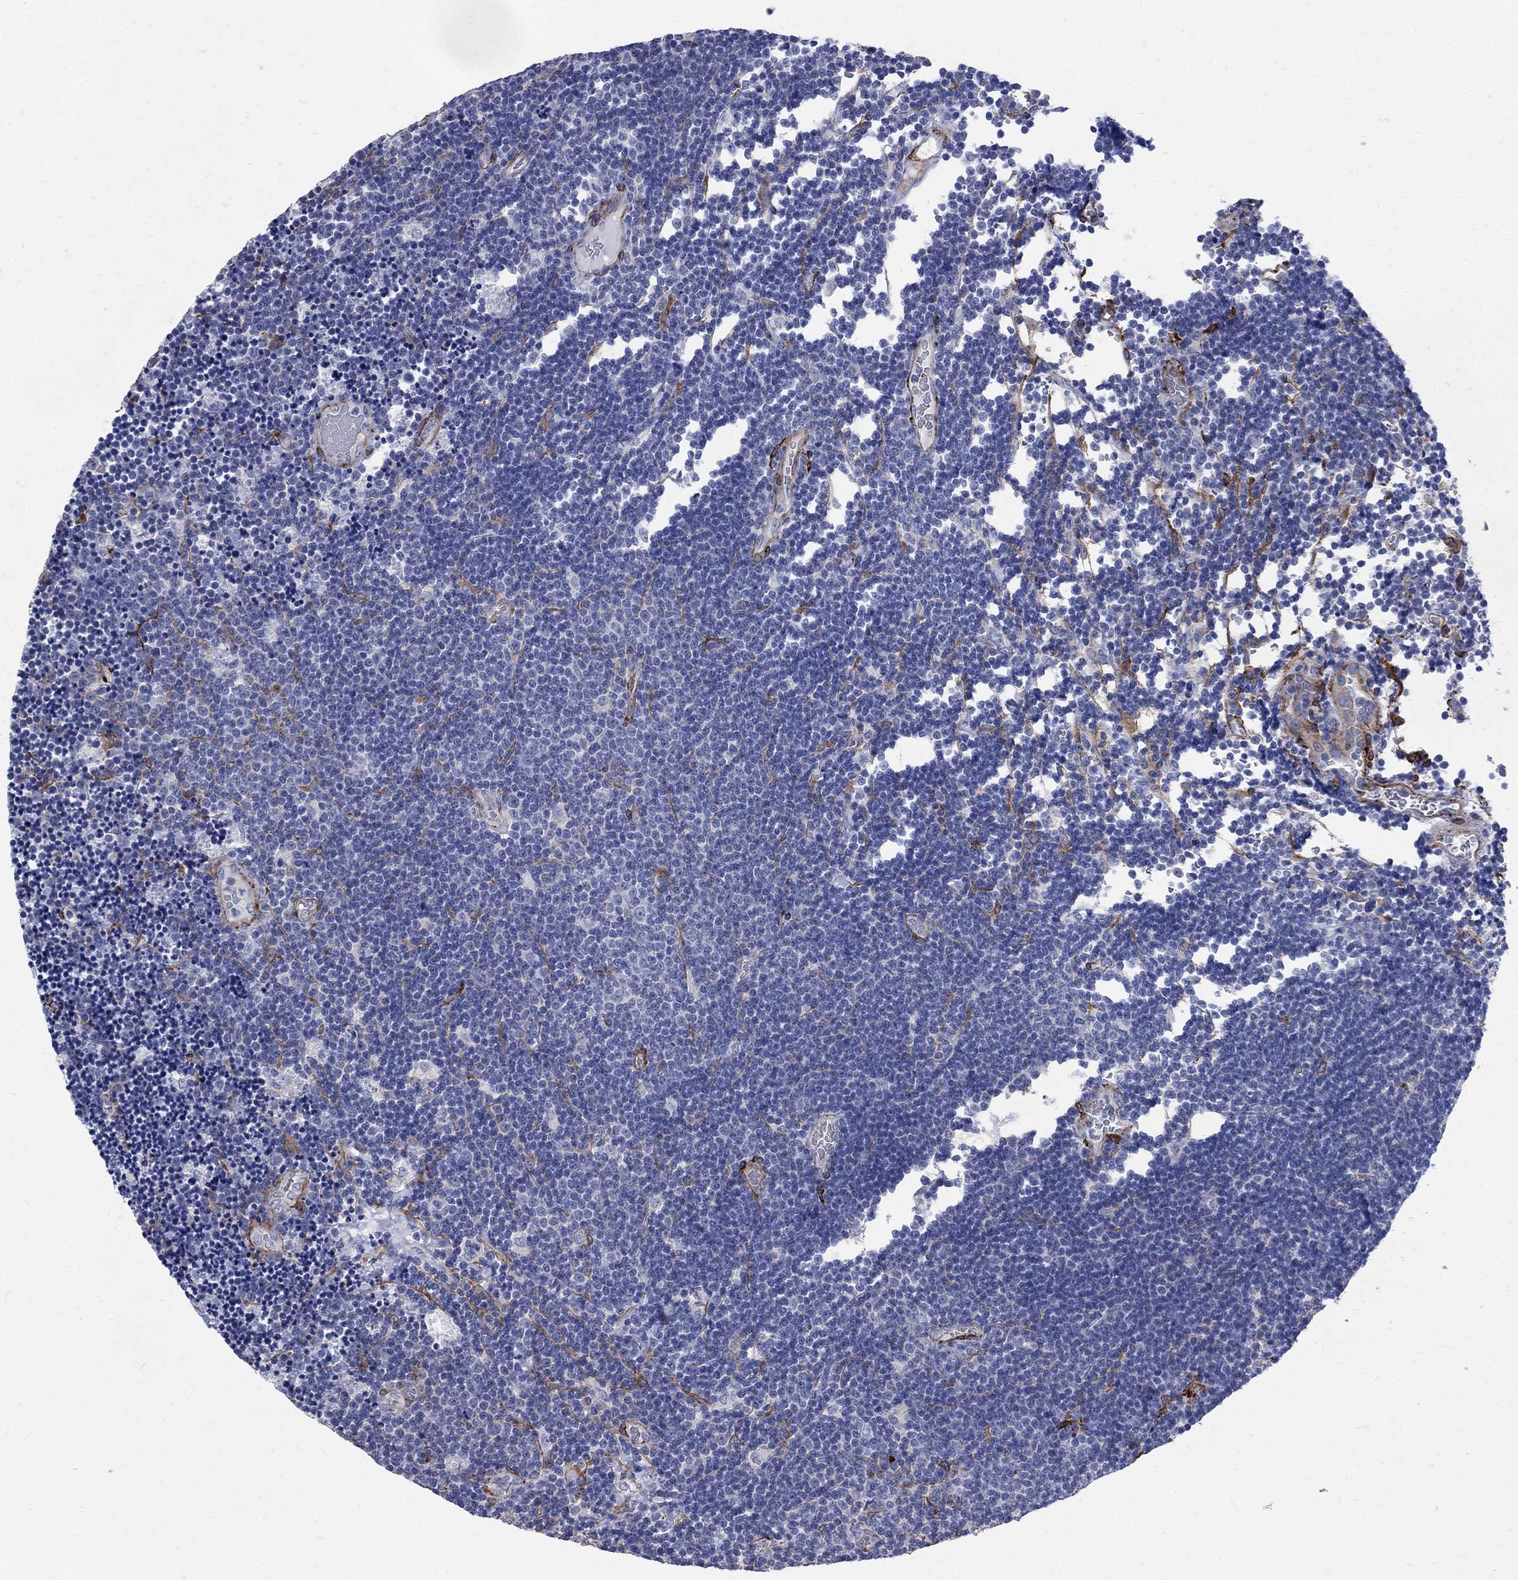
{"staining": {"intensity": "negative", "quantity": "none", "location": "none"}, "tissue": "lymphoma", "cell_type": "Tumor cells", "image_type": "cancer", "snomed": [{"axis": "morphology", "description": "Malignant lymphoma, non-Hodgkin's type, Low grade"}, {"axis": "topography", "description": "Brain"}], "caption": "Image shows no significant protein staining in tumor cells of lymphoma.", "gene": "SEPTIN8", "patient": {"sex": "female", "age": 66}}